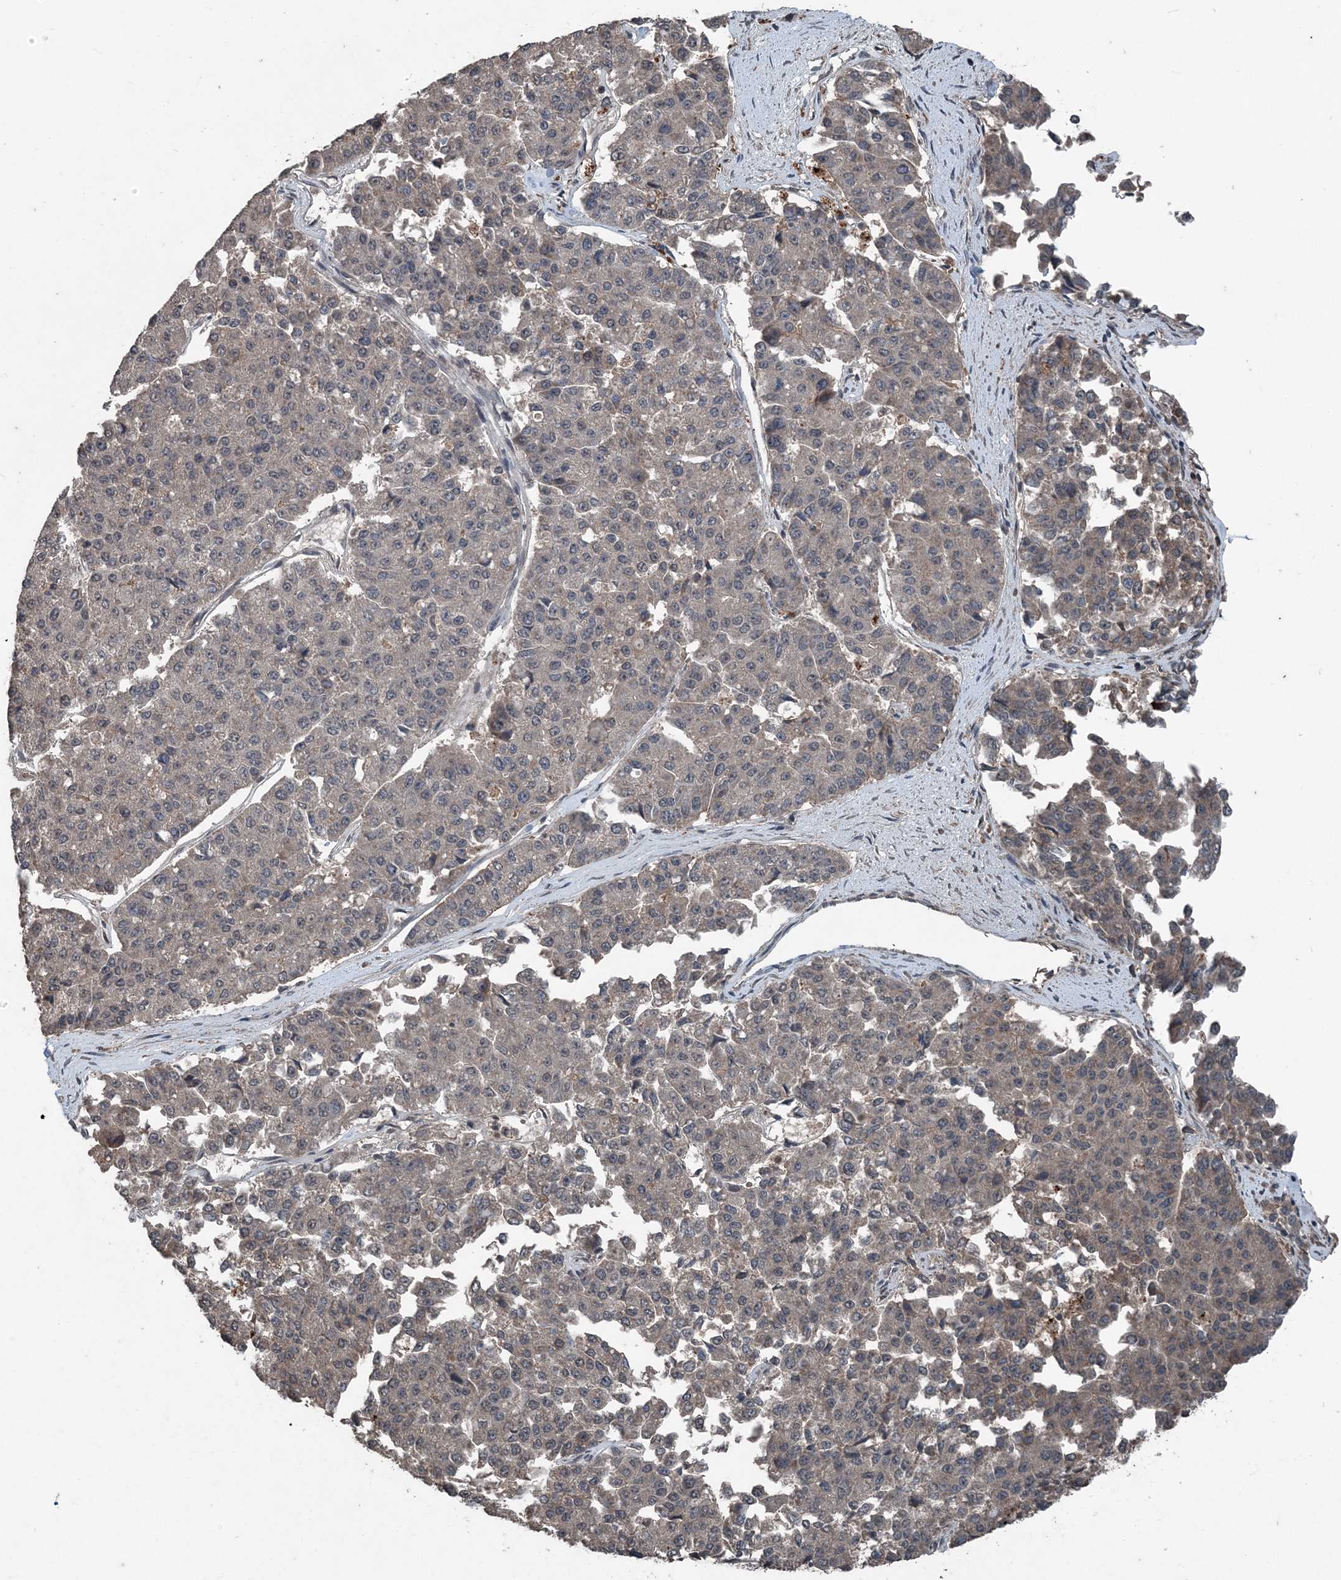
{"staining": {"intensity": "negative", "quantity": "none", "location": "none"}, "tissue": "pancreatic cancer", "cell_type": "Tumor cells", "image_type": "cancer", "snomed": [{"axis": "morphology", "description": "Adenocarcinoma, NOS"}, {"axis": "topography", "description": "Pancreas"}], "caption": "High magnification brightfield microscopy of adenocarcinoma (pancreatic) stained with DAB (3,3'-diaminobenzidine) (brown) and counterstained with hematoxylin (blue): tumor cells show no significant expression. (DAB immunohistochemistry (IHC), high magnification).", "gene": "CFL1", "patient": {"sex": "male", "age": 50}}